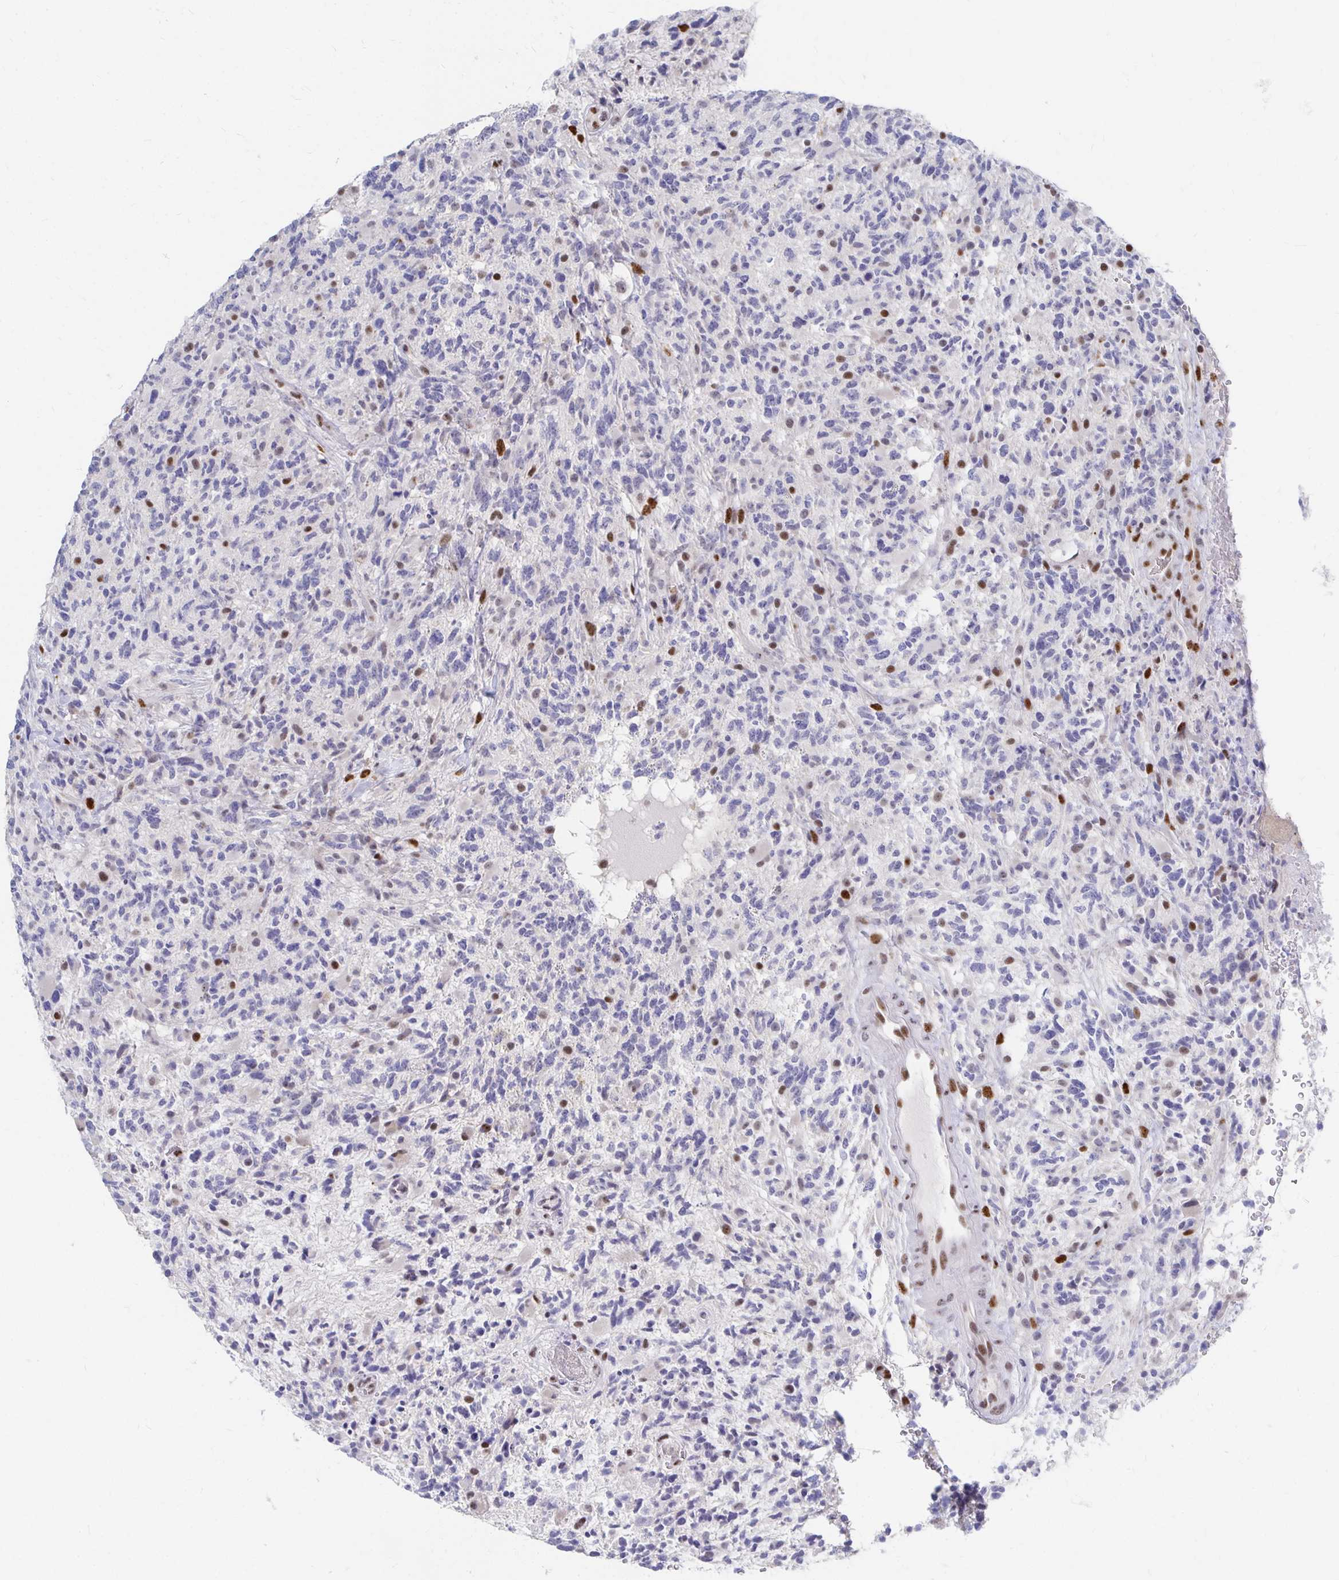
{"staining": {"intensity": "negative", "quantity": "none", "location": "none"}, "tissue": "glioma", "cell_type": "Tumor cells", "image_type": "cancer", "snomed": [{"axis": "morphology", "description": "Glioma, malignant, High grade"}, {"axis": "topography", "description": "Brain"}], "caption": "The photomicrograph shows no significant expression in tumor cells of malignant high-grade glioma.", "gene": "CLIC3", "patient": {"sex": "female", "age": 71}}